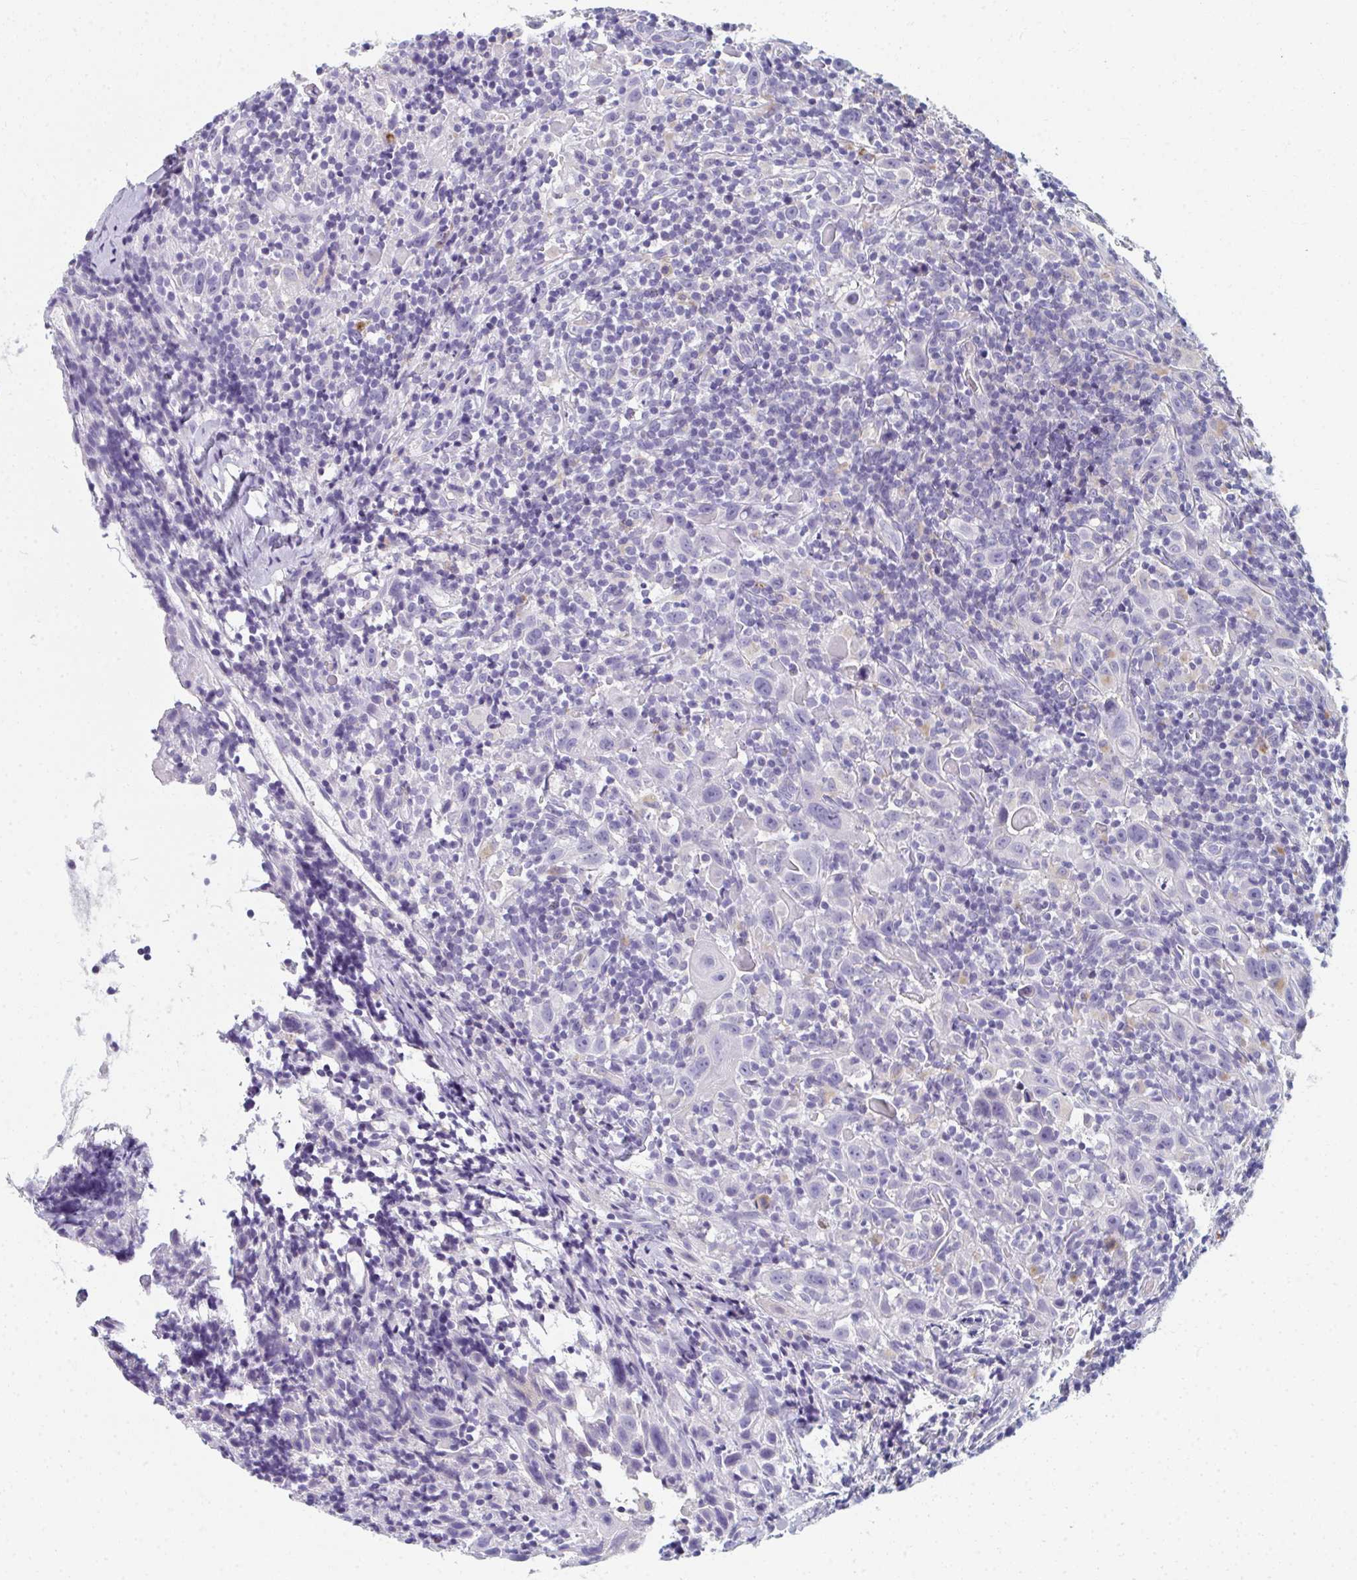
{"staining": {"intensity": "negative", "quantity": "none", "location": "none"}, "tissue": "head and neck cancer", "cell_type": "Tumor cells", "image_type": "cancer", "snomed": [{"axis": "morphology", "description": "Squamous cell carcinoma, NOS"}, {"axis": "topography", "description": "Head-Neck"}], "caption": "This is an immunohistochemistry image of head and neck cancer (squamous cell carcinoma). There is no expression in tumor cells.", "gene": "EIF1AD", "patient": {"sex": "female", "age": 95}}